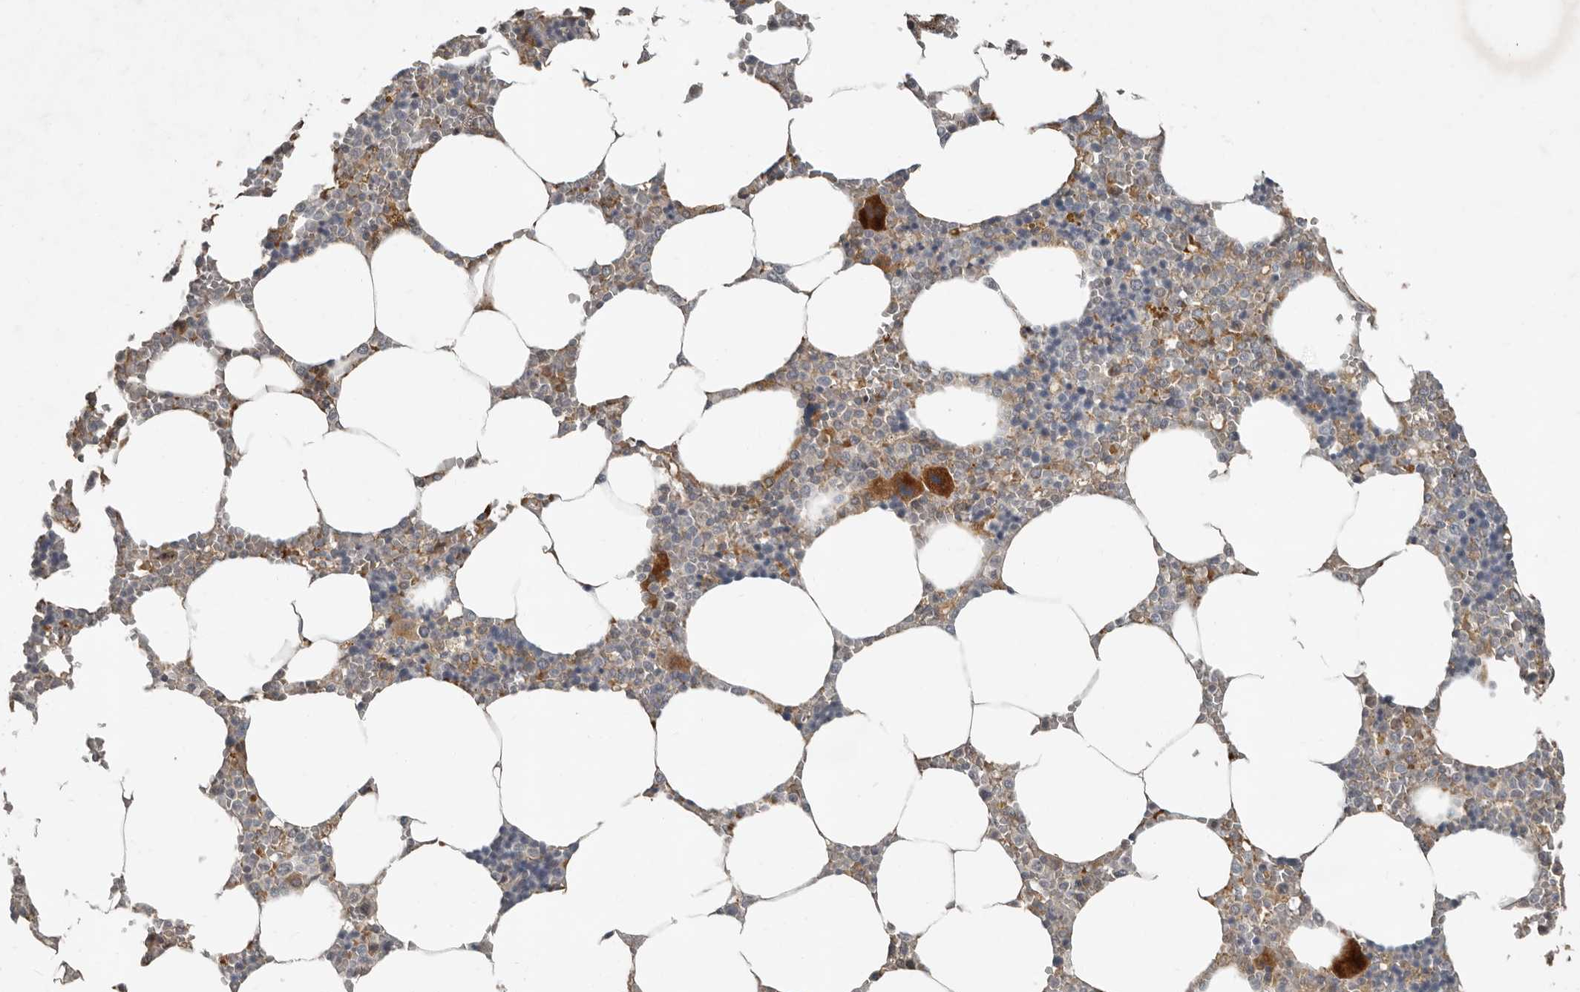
{"staining": {"intensity": "moderate", "quantity": "<25%", "location": "cytoplasmic/membranous"}, "tissue": "bone marrow", "cell_type": "Hematopoietic cells", "image_type": "normal", "snomed": [{"axis": "morphology", "description": "Normal tissue, NOS"}, {"axis": "topography", "description": "Bone marrow"}], "caption": "A brown stain labels moderate cytoplasmic/membranous positivity of a protein in hematopoietic cells of unremarkable human bone marrow. (Stains: DAB (3,3'-diaminobenzidine) in brown, nuclei in blue, Microscopy: brightfield microscopy at high magnification).", "gene": "SLC6A7", "patient": {"sex": "male", "age": 70}}